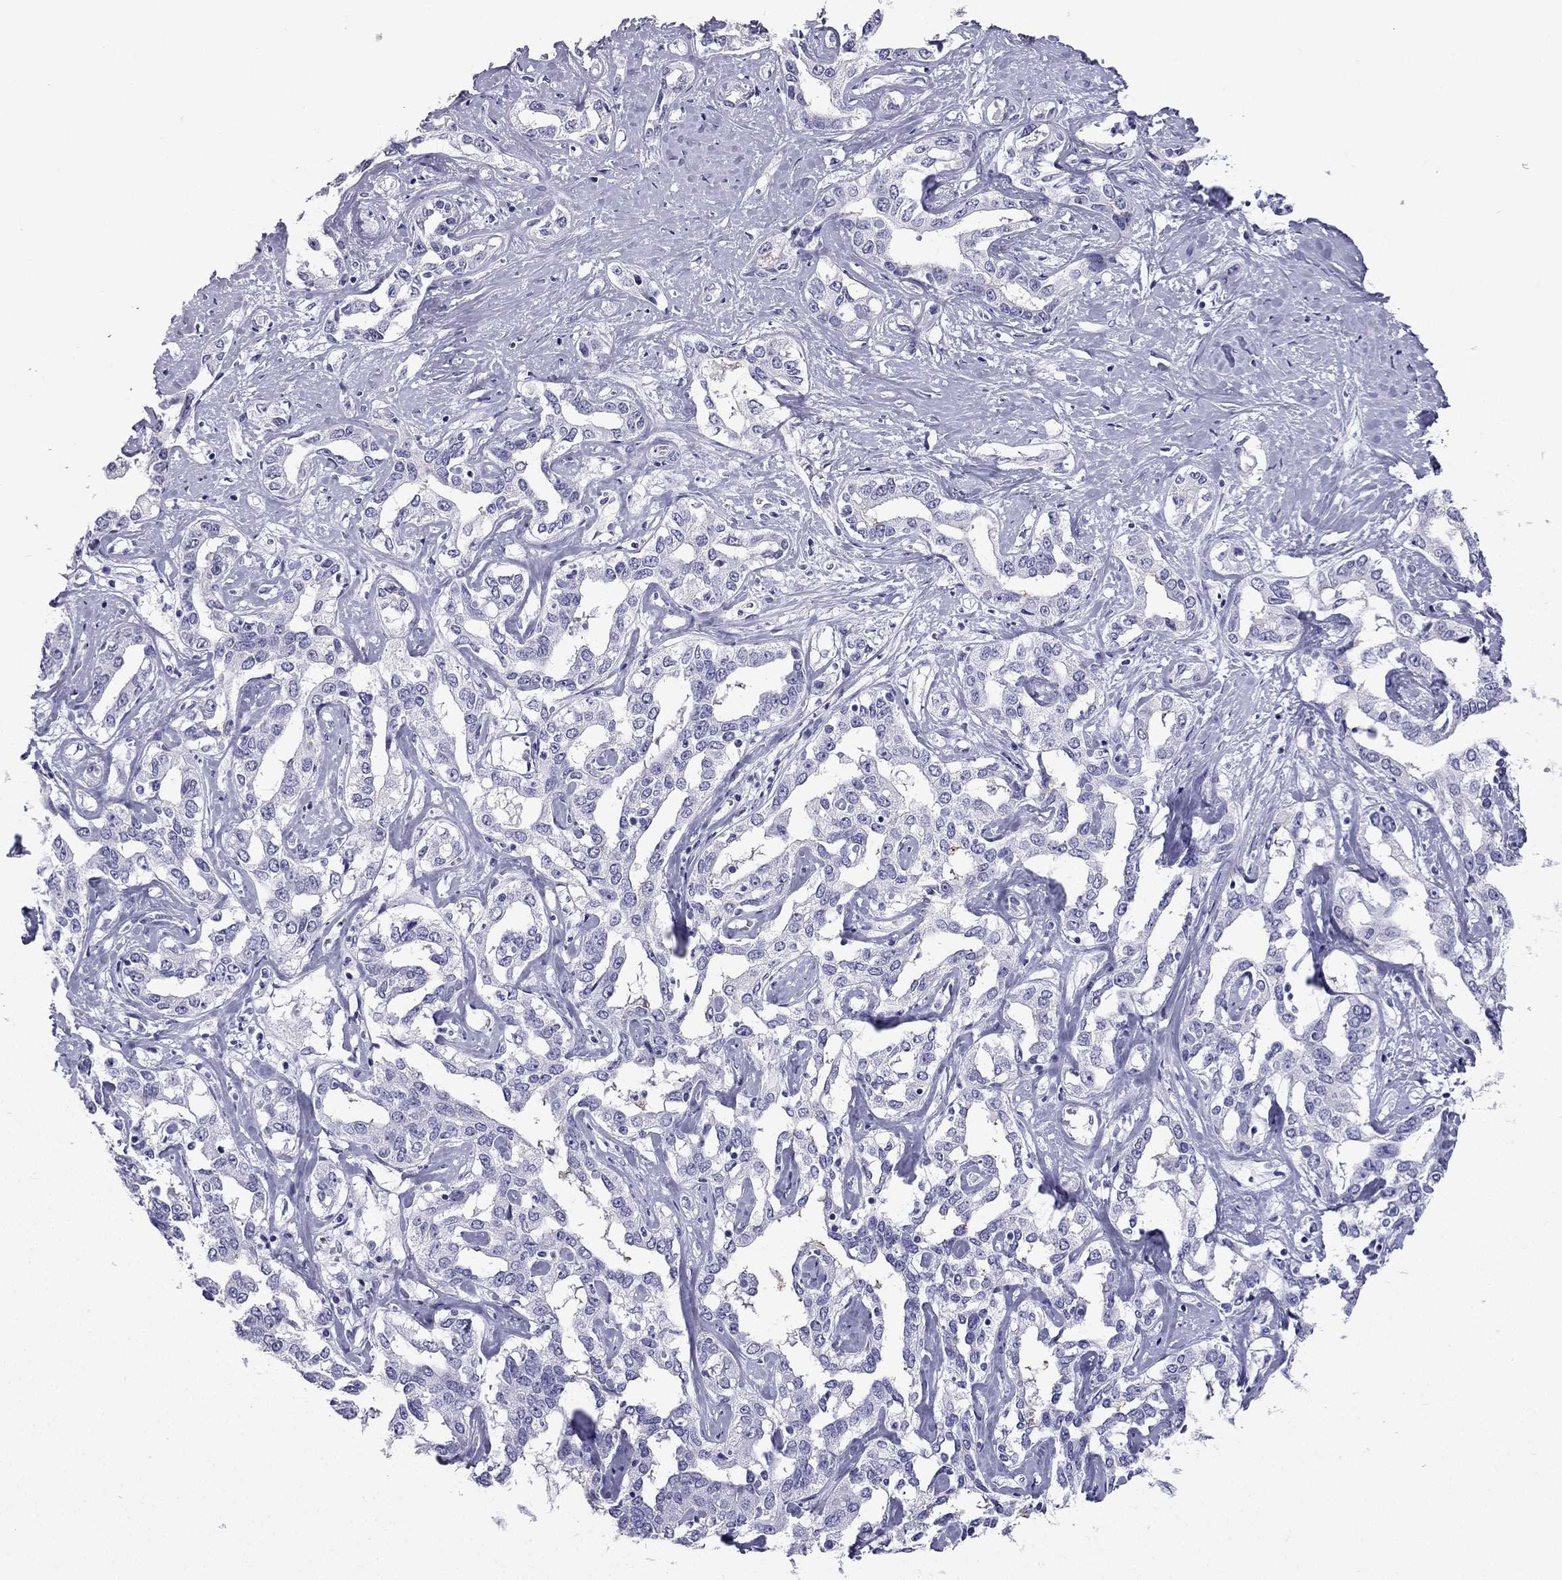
{"staining": {"intensity": "negative", "quantity": "none", "location": "none"}, "tissue": "liver cancer", "cell_type": "Tumor cells", "image_type": "cancer", "snomed": [{"axis": "morphology", "description": "Cholangiocarcinoma"}, {"axis": "topography", "description": "Liver"}], "caption": "There is no significant expression in tumor cells of liver cholangiocarcinoma.", "gene": "GJA8", "patient": {"sex": "male", "age": 59}}